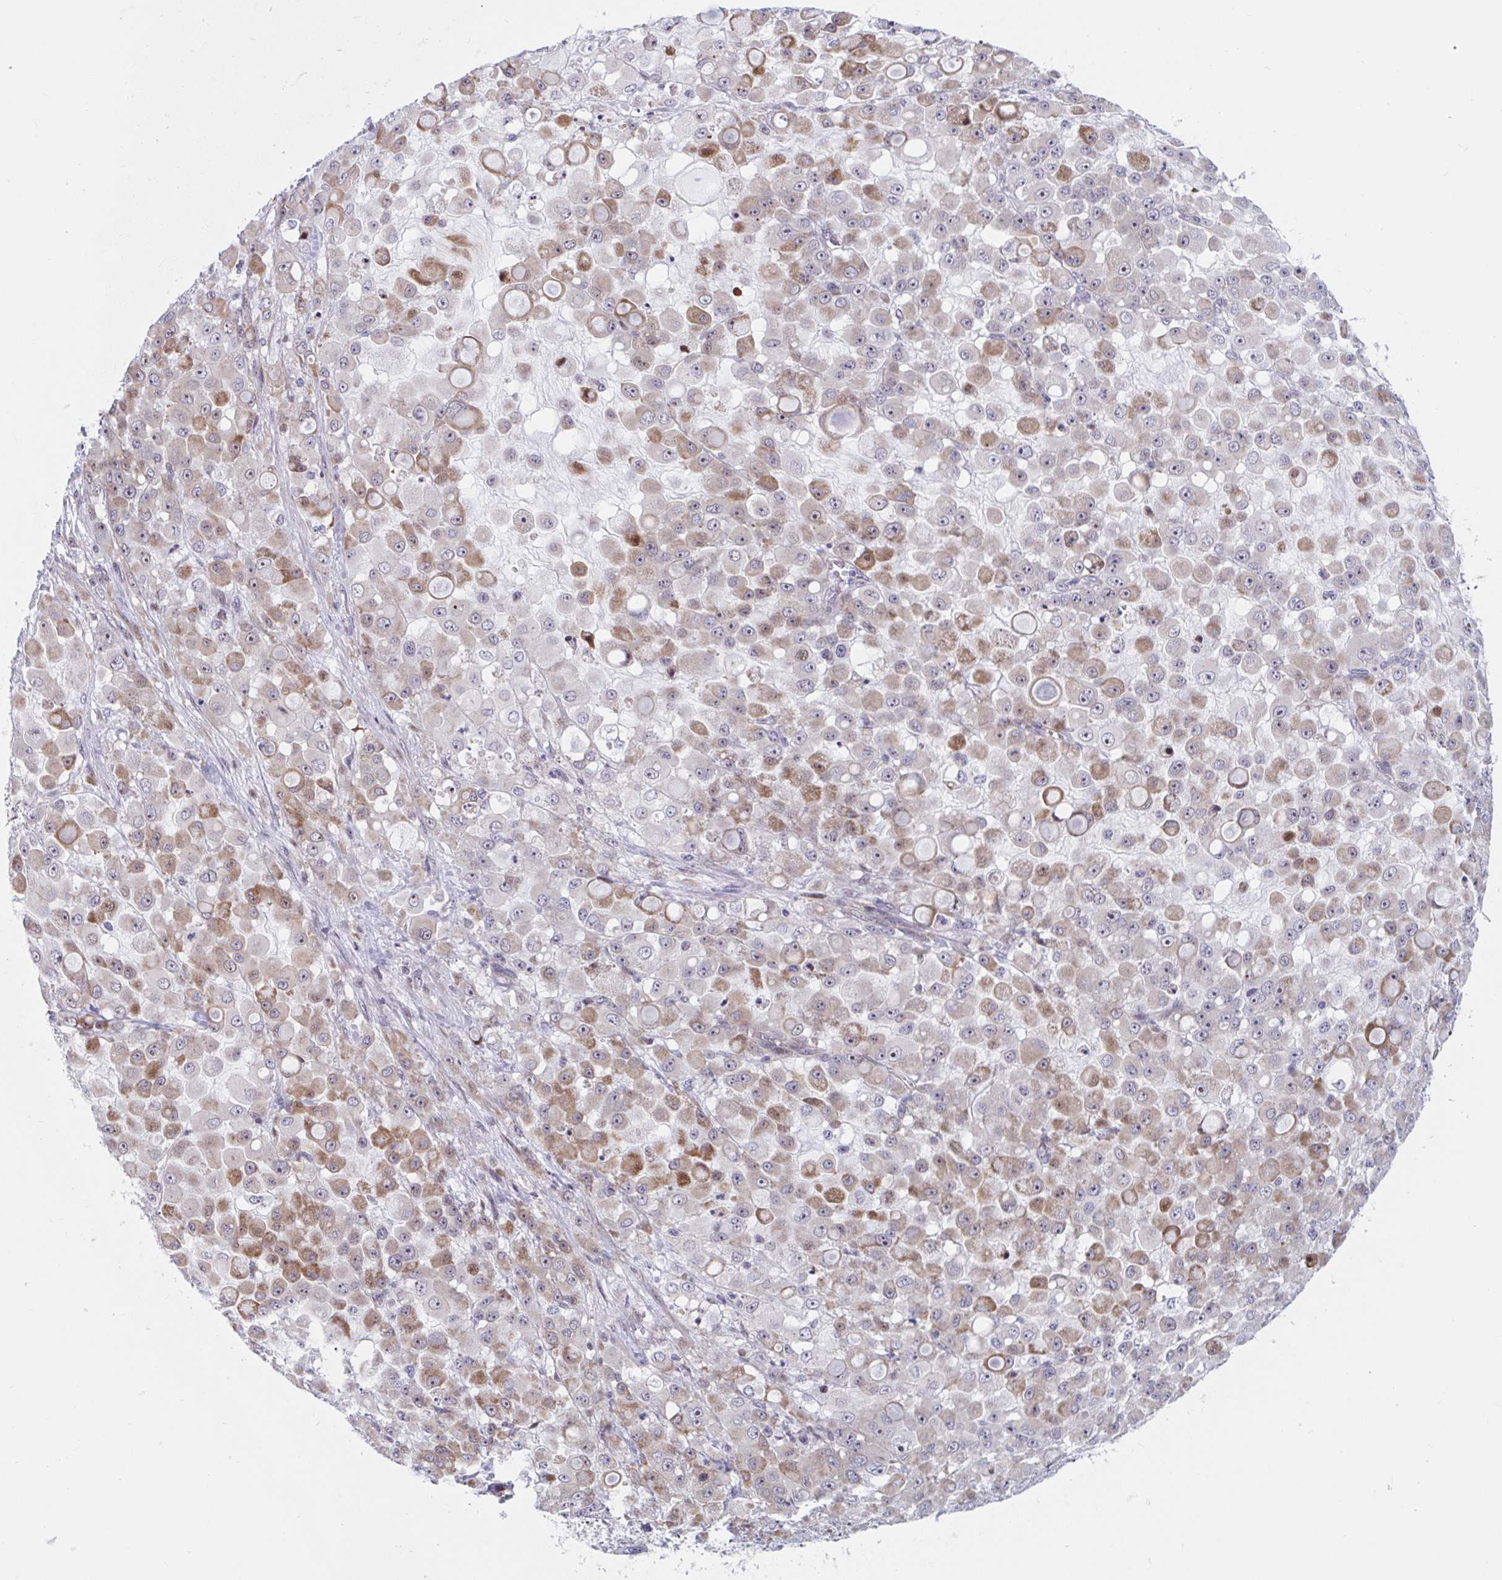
{"staining": {"intensity": "moderate", "quantity": ">75%", "location": "cytoplasmic/membranous"}, "tissue": "stomach cancer", "cell_type": "Tumor cells", "image_type": "cancer", "snomed": [{"axis": "morphology", "description": "Adenocarcinoma, NOS"}, {"axis": "topography", "description": "Stomach"}], "caption": "Brown immunohistochemical staining in stomach cancer demonstrates moderate cytoplasmic/membranous positivity in approximately >75% of tumor cells.", "gene": "DUXA", "patient": {"sex": "female", "age": 76}}